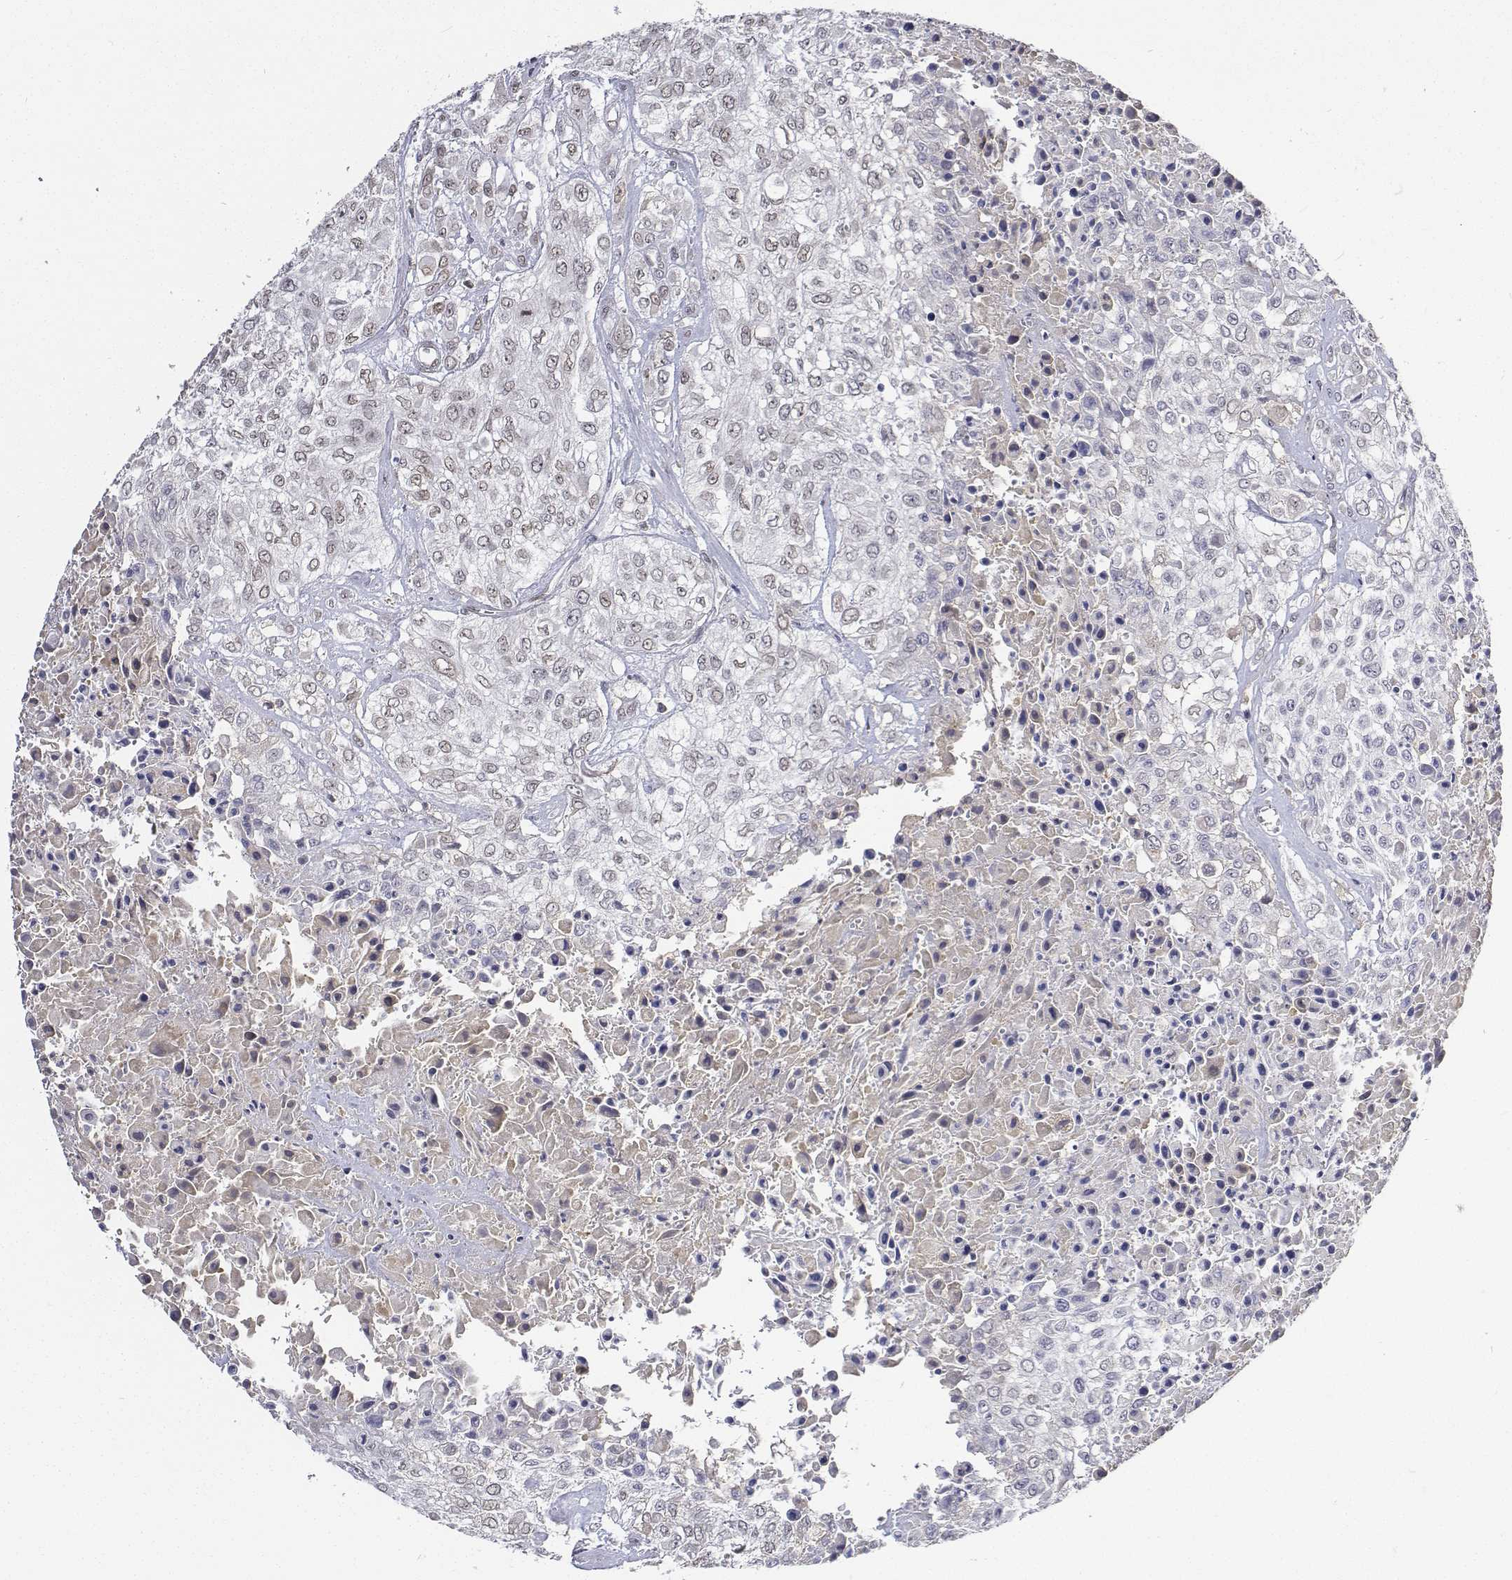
{"staining": {"intensity": "negative", "quantity": "none", "location": "none"}, "tissue": "urothelial cancer", "cell_type": "Tumor cells", "image_type": "cancer", "snomed": [{"axis": "morphology", "description": "Urothelial carcinoma, High grade"}, {"axis": "topography", "description": "Urinary bladder"}], "caption": "Urothelial cancer stained for a protein using IHC exhibits no positivity tumor cells.", "gene": "ATRX", "patient": {"sex": "male", "age": 57}}